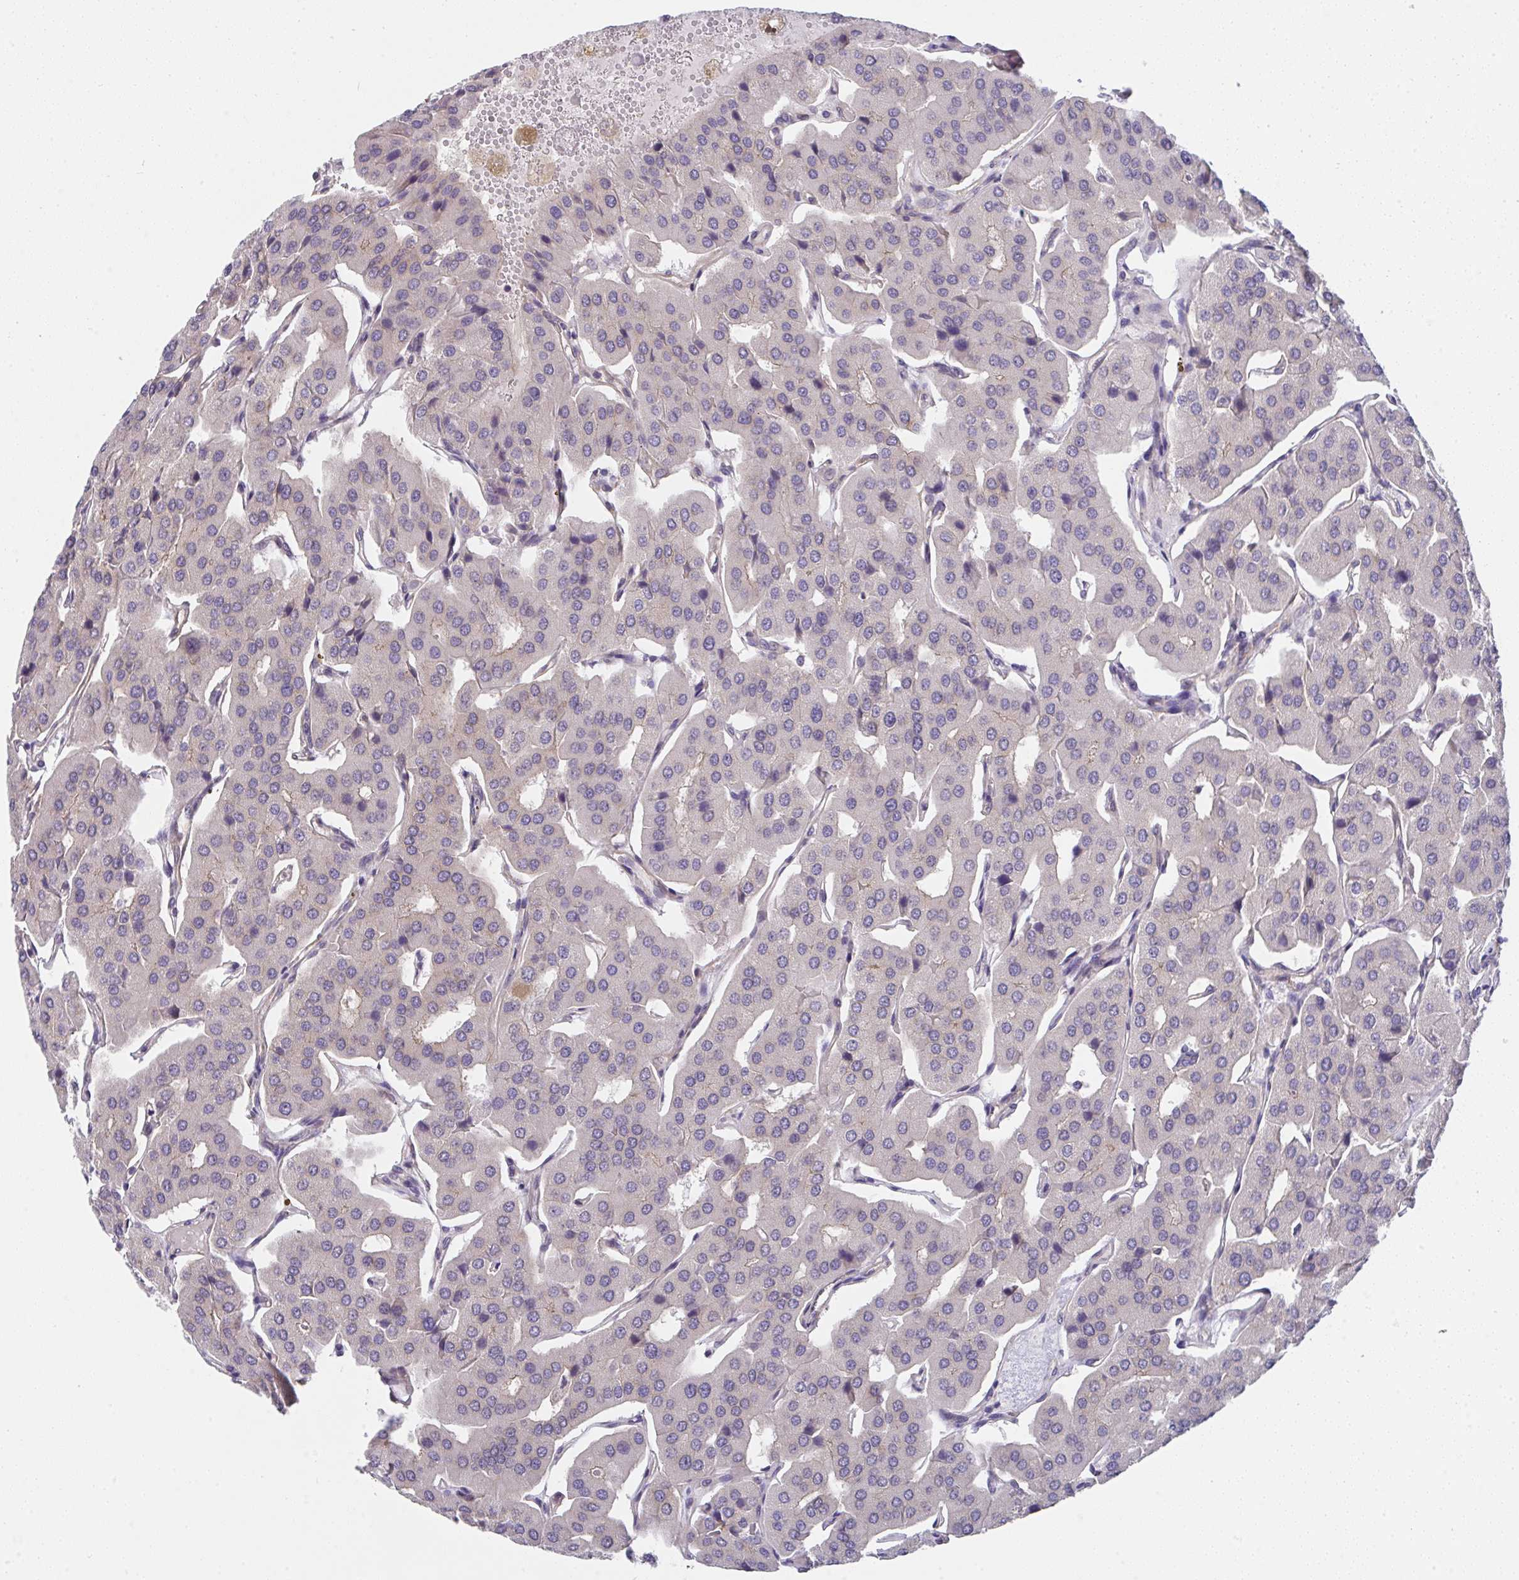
{"staining": {"intensity": "negative", "quantity": "none", "location": "none"}, "tissue": "parathyroid gland", "cell_type": "Glandular cells", "image_type": "normal", "snomed": [{"axis": "morphology", "description": "Normal tissue, NOS"}, {"axis": "morphology", "description": "Adenoma, NOS"}, {"axis": "topography", "description": "Parathyroid gland"}], "caption": "Glandular cells show no significant positivity in benign parathyroid gland.", "gene": "ZNF696", "patient": {"sex": "female", "age": 86}}